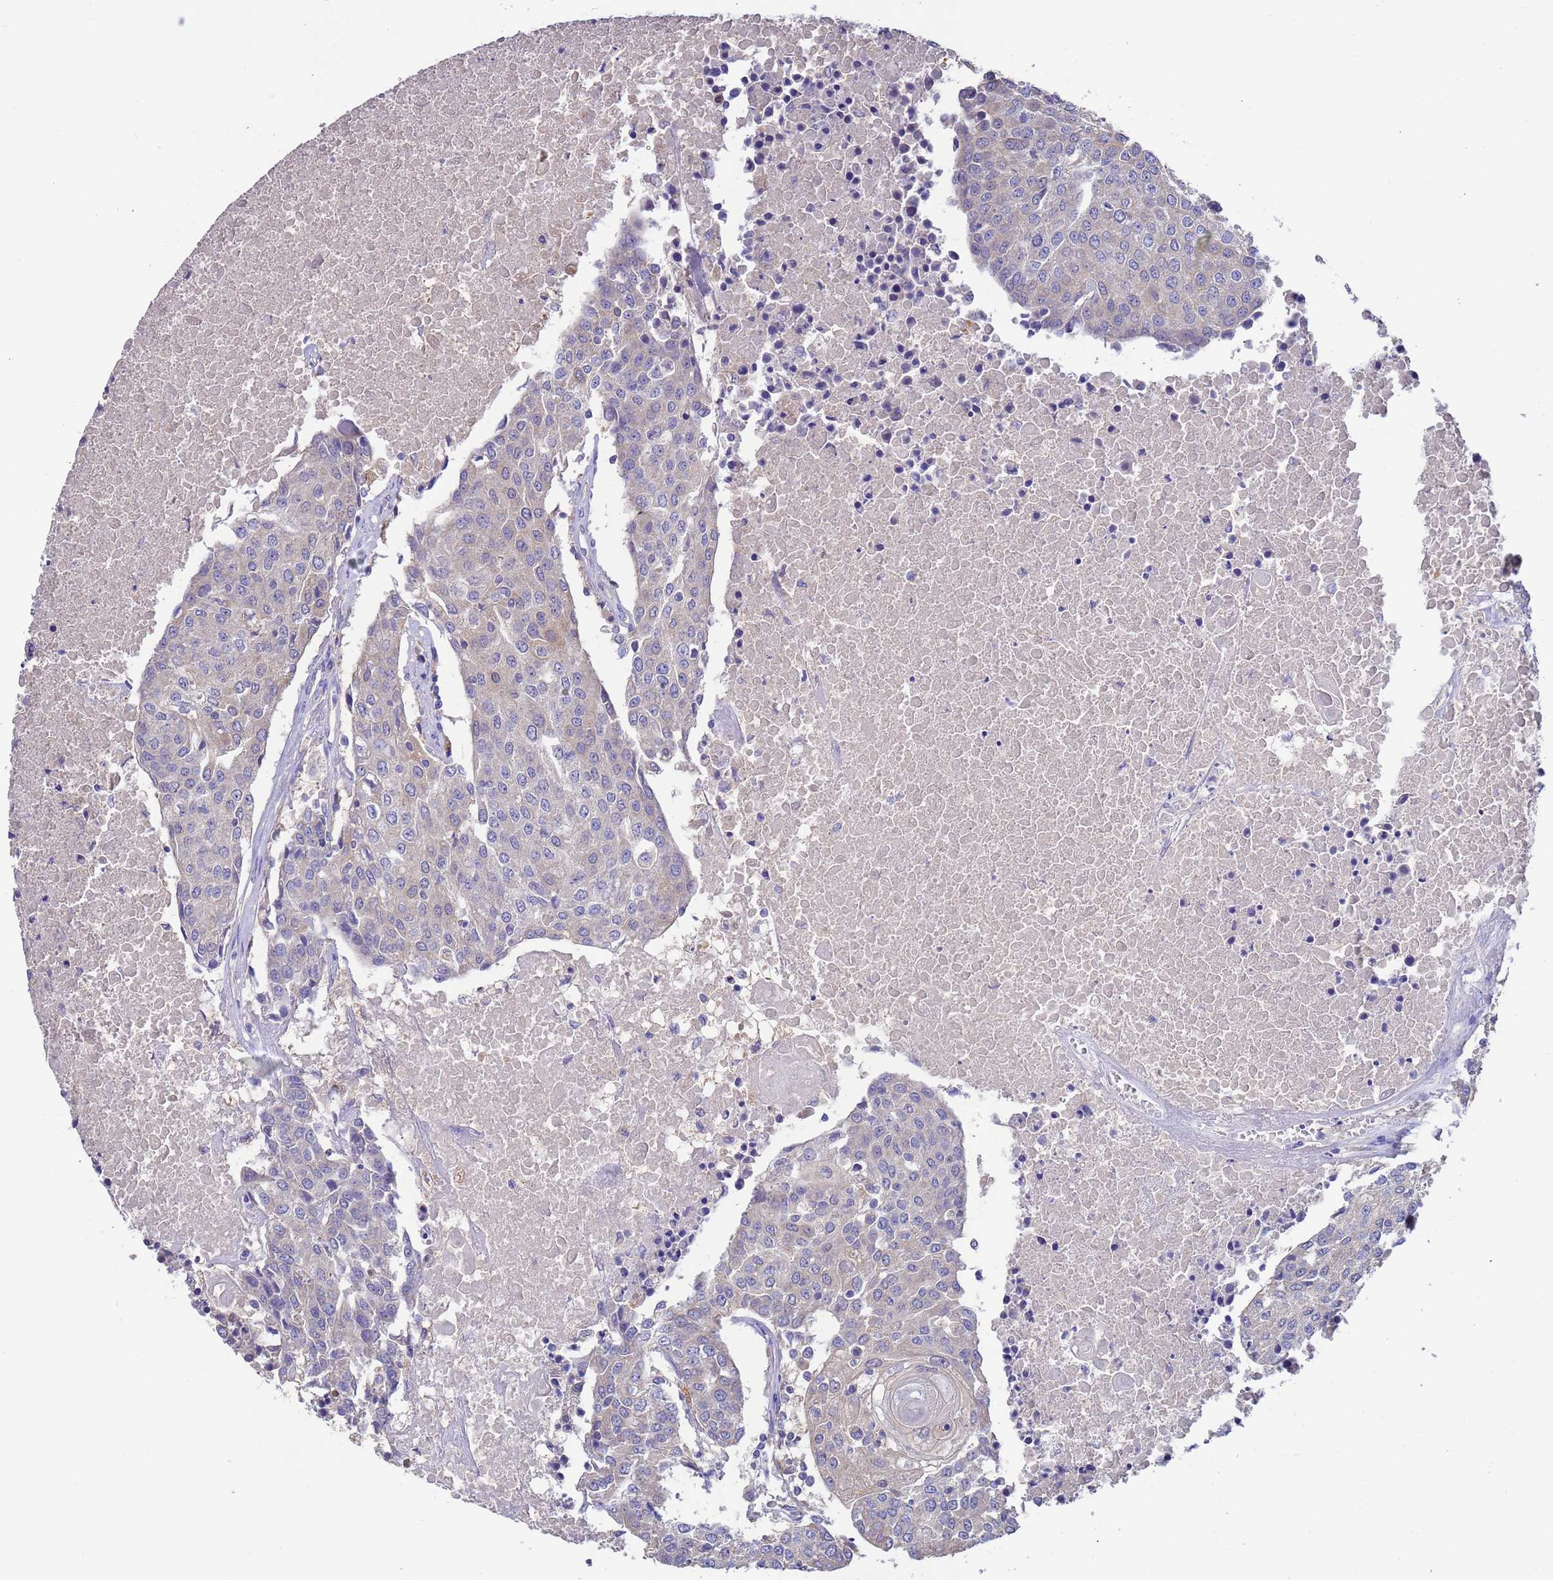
{"staining": {"intensity": "negative", "quantity": "none", "location": "none"}, "tissue": "urothelial cancer", "cell_type": "Tumor cells", "image_type": "cancer", "snomed": [{"axis": "morphology", "description": "Urothelial carcinoma, High grade"}, {"axis": "topography", "description": "Urinary bladder"}], "caption": "IHC image of human urothelial cancer stained for a protein (brown), which demonstrates no staining in tumor cells.", "gene": "SRL", "patient": {"sex": "female", "age": 85}}